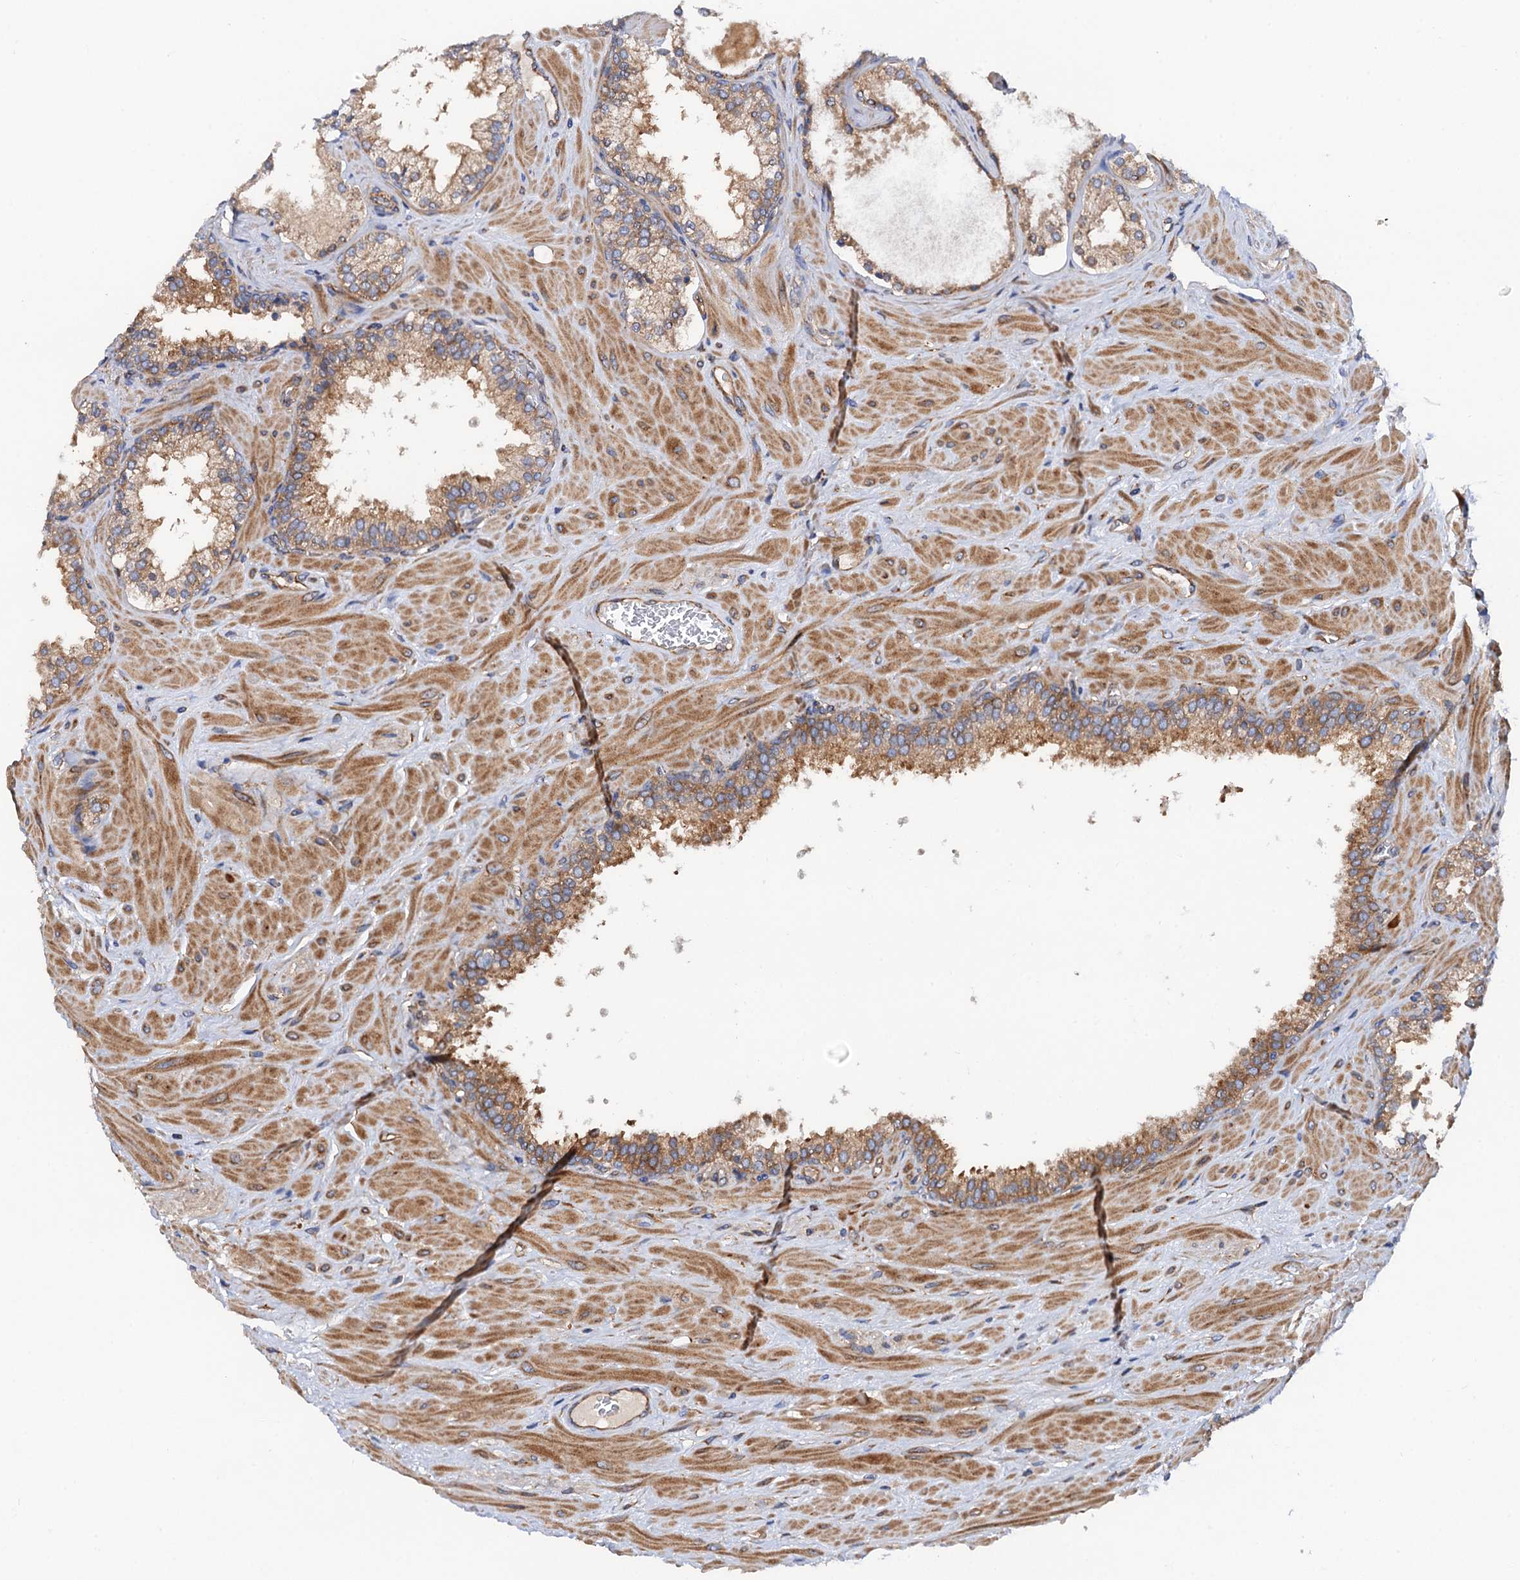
{"staining": {"intensity": "moderate", "quantity": ">75%", "location": "cytoplasmic/membranous"}, "tissue": "prostate cancer", "cell_type": "Tumor cells", "image_type": "cancer", "snomed": [{"axis": "morphology", "description": "Adenocarcinoma, High grade"}, {"axis": "topography", "description": "Prostate"}], "caption": "Prostate cancer (adenocarcinoma (high-grade)) was stained to show a protein in brown. There is medium levels of moderate cytoplasmic/membranous expression in approximately >75% of tumor cells.", "gene": "MRPL48", "patient": {"sex": "male", "age": 64}}